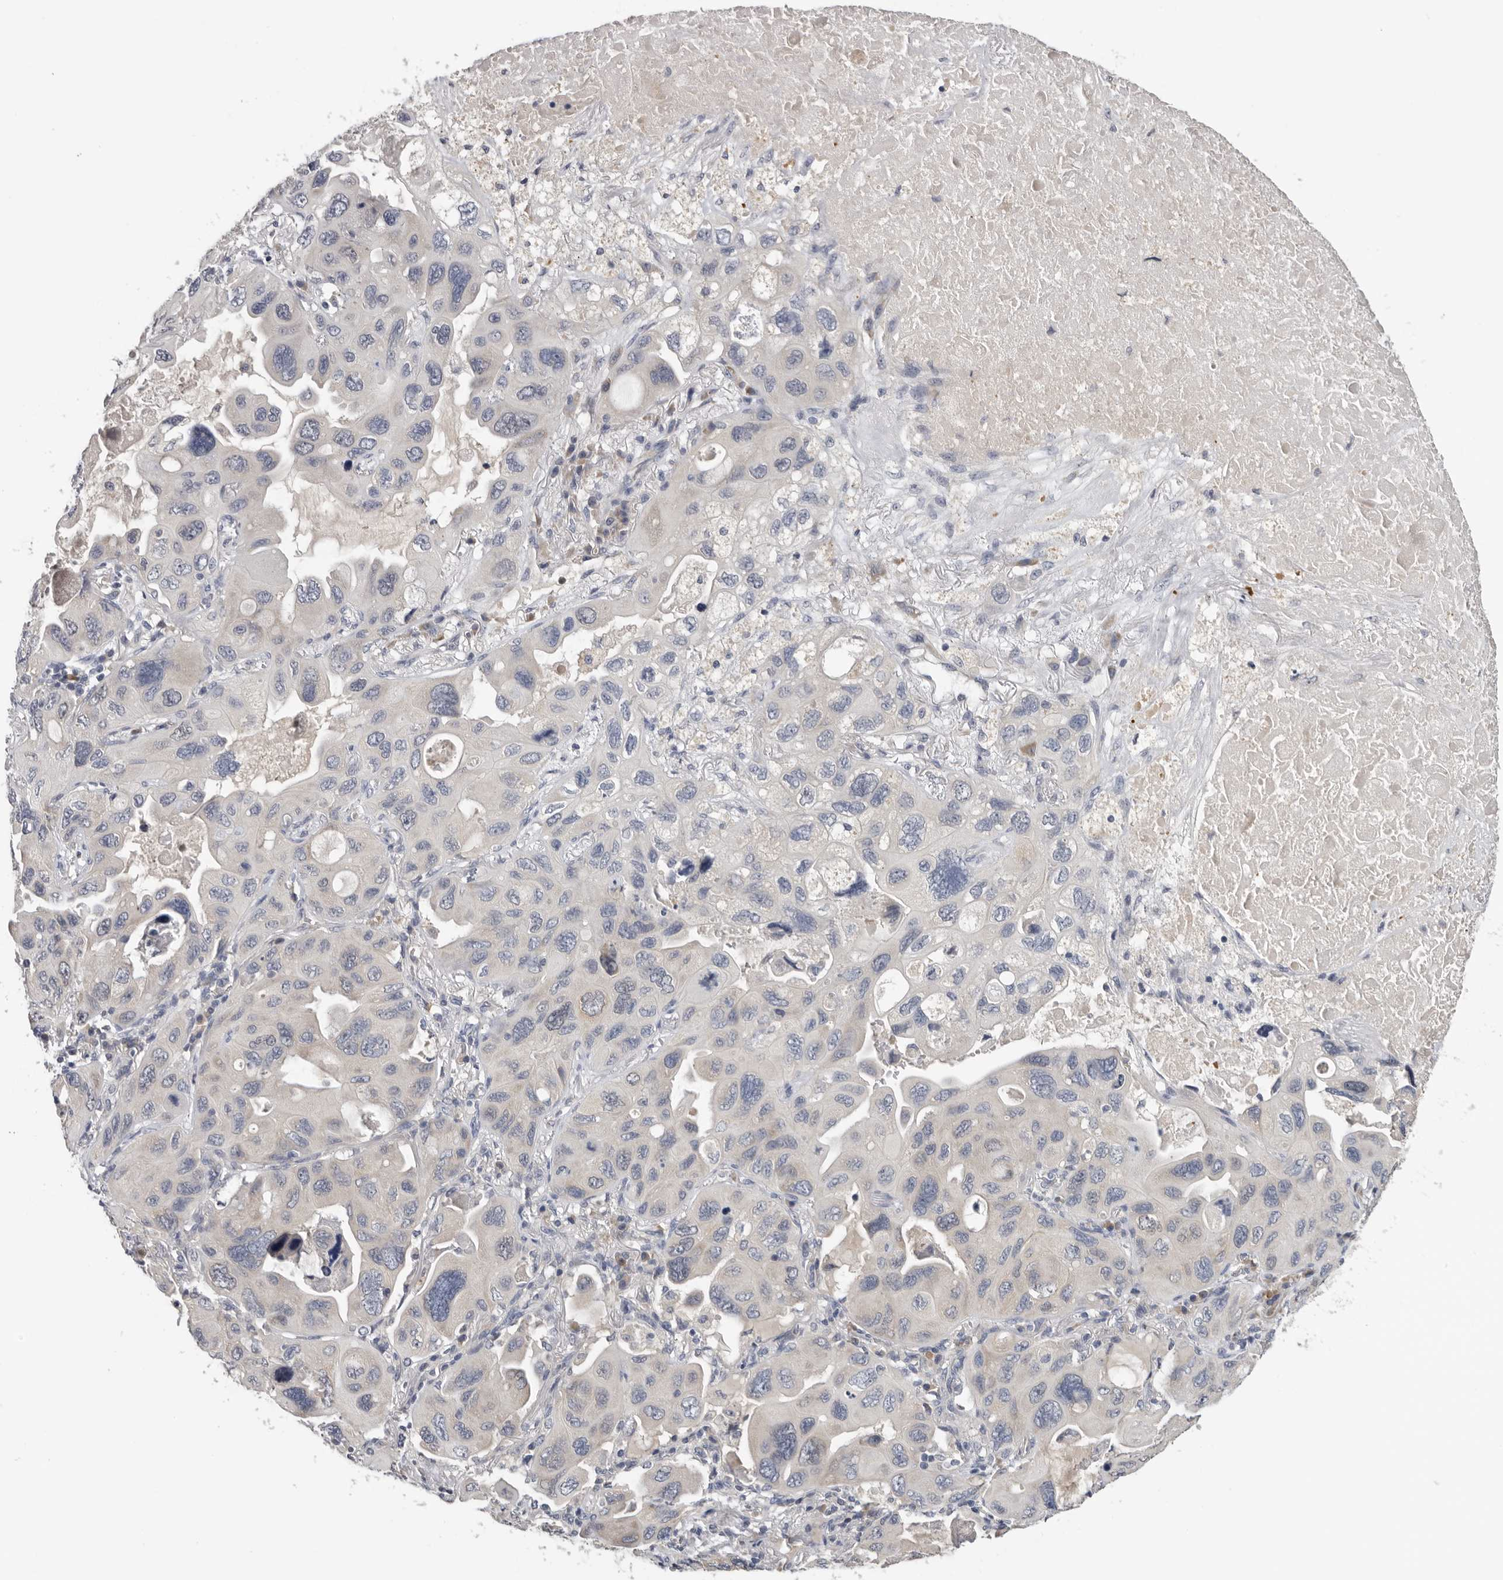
{"staining": {"intensity": "negative", "quantity": "none", "location": "none"}, "tissue": "lung cancer", "cell_type": "Tumor cells", "image_type": "cancer", "snomed": [{"axis": "morphology", "description": "Squamous cell carcinoma, NOS"}, {"axis": "topography", "description": "Lung"}], "caption": "Protein analysis of lung cancer (squamous cell carcinoma) shows no significant staining in tumor cells.", "gene": "KIF2B", "patient": {"sex": "female", "age": 73}}